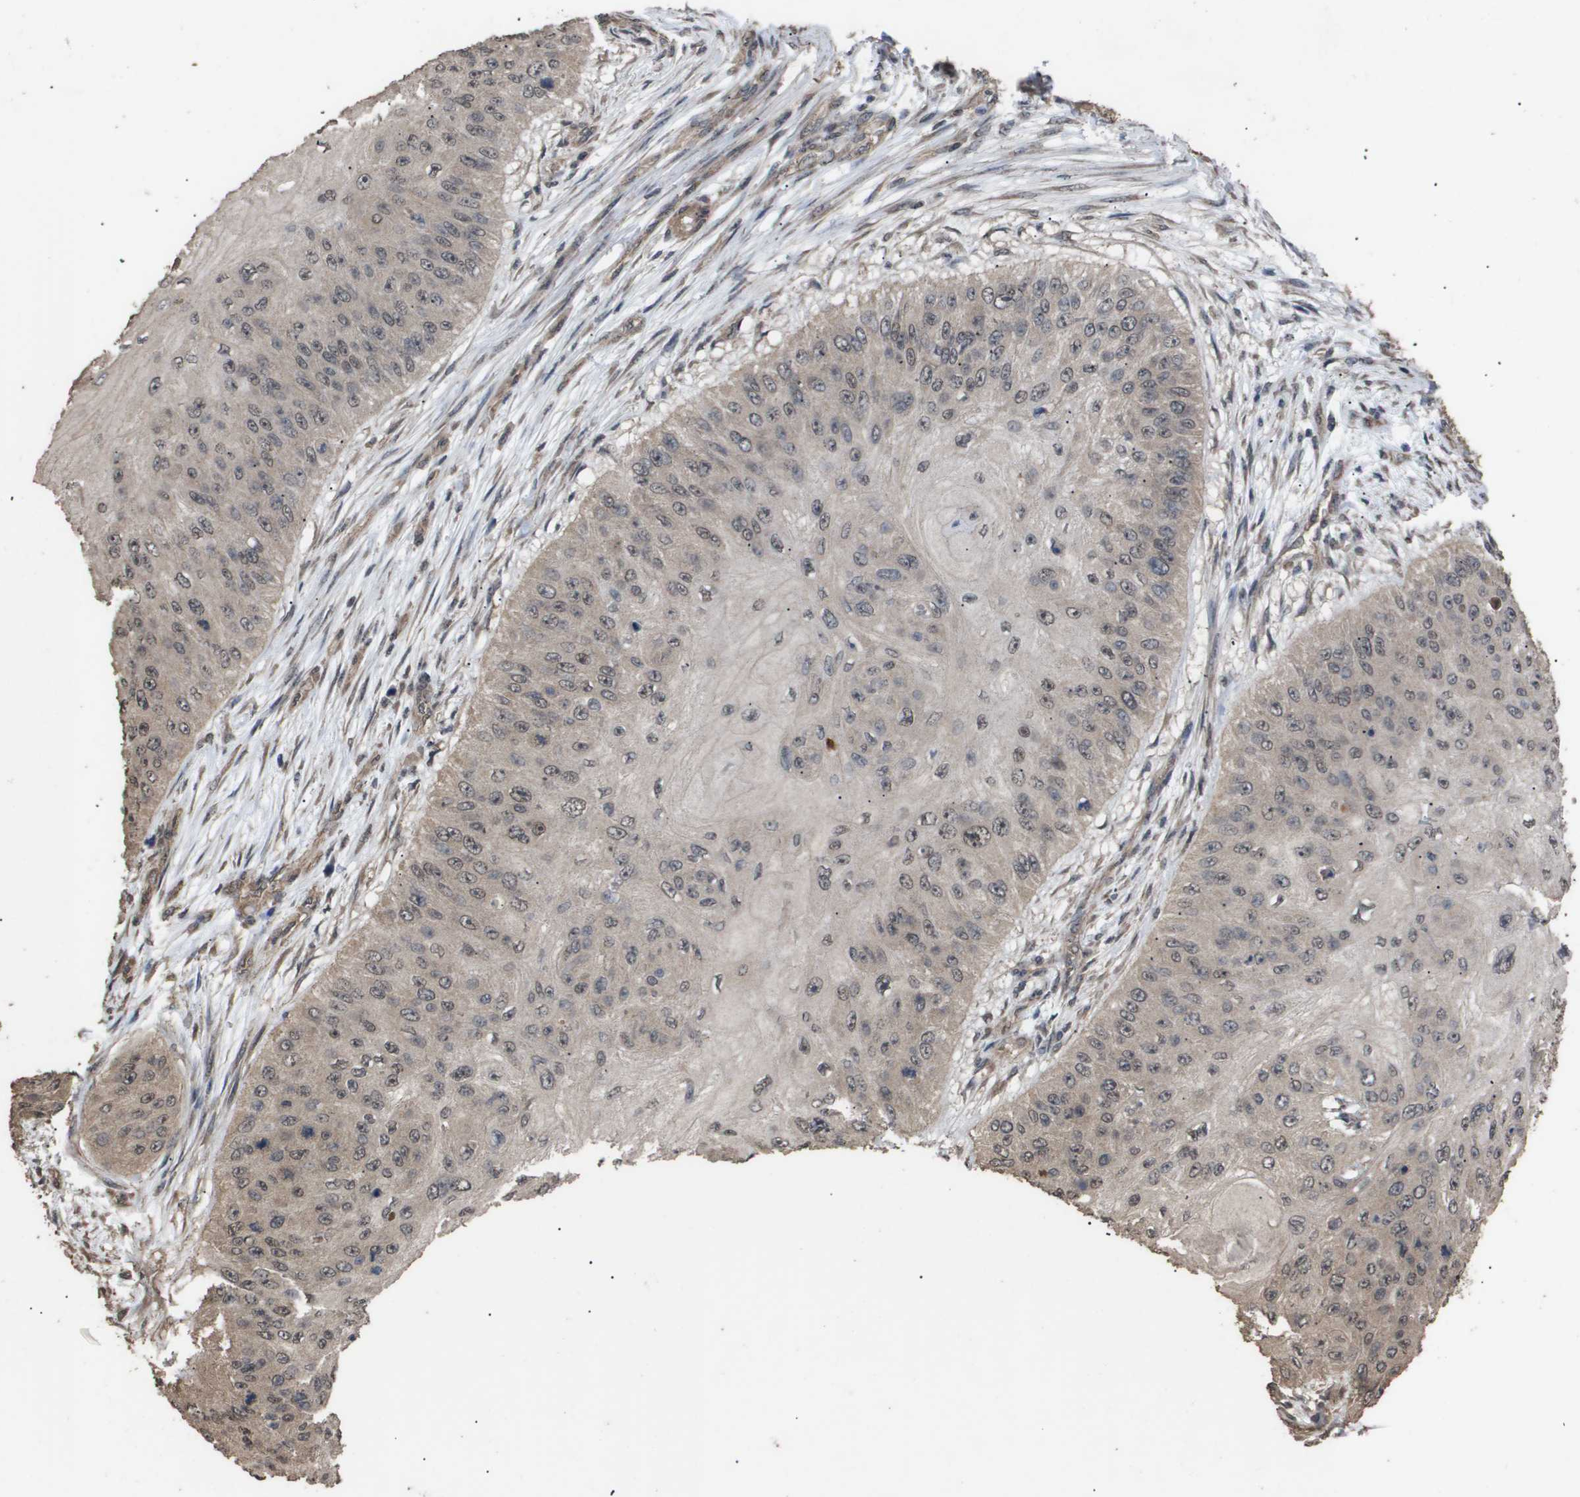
{"staining": {"intensity": "weak", "quantity": ">75%", "location": "cytoplasmic/membranous,nuclear"}, "tissue": "skin cancer", "cell_type": "Tumor cells", "image_type": "cancer", "snomed": [{"axis": "morphology", "description": "Squamous cell carcinoma, NOS"}, {"axis": "topography", "description": "Skin"}], "caption": "Immunohistochemistry (IHC) photomicrograph of neoplastic tissue: skin squamous cell carcinoma stained using immunohistochemistry (IHC) reveals low levels of weak protein expression localized specifically in the cytoplasmic/membranous and nuclear of tumor cells, appearing as a cytoplasmic/membranous and nuclear brown color.", "gene": "CUL5", "patient": {"sex": "female", "age": 80}}